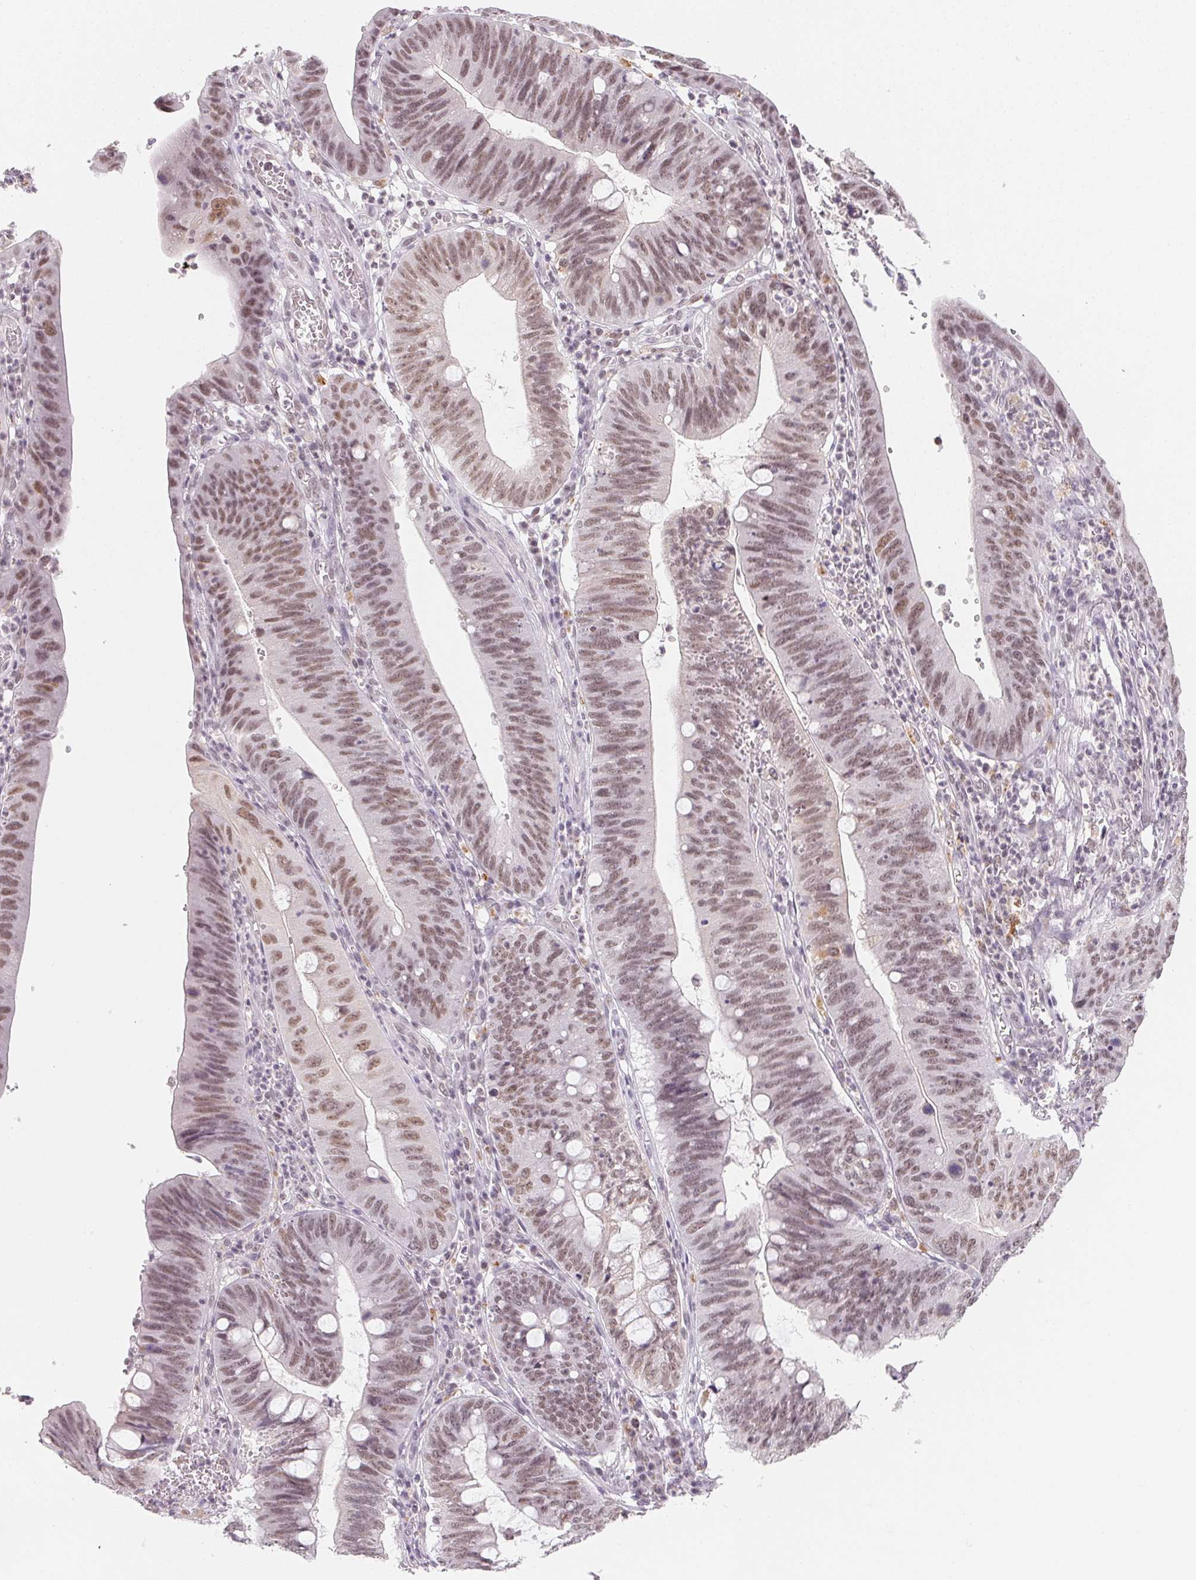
{"staining": {"intensity": "moderate", "quantity": ">75%", "location": "nuclear"}, "tissue": "stomach cancer", "cell_type": "Tumor cells", "image_type": "cancer", "snomed": [{"axis": "morphology", "description": "Adenocarcinoma, NOS"}, {"axis": "topography", "description": "Stomach"}], "caption": "Immunohistochemistry photomicrograph of human stomach adenocarcinoma stained for a protein (brown), which shows medium levels of moderate nuclear staining in about >75% of tumor cells.", "gene": "NXF3", "patient": {"sex": "male", "age": 59}}